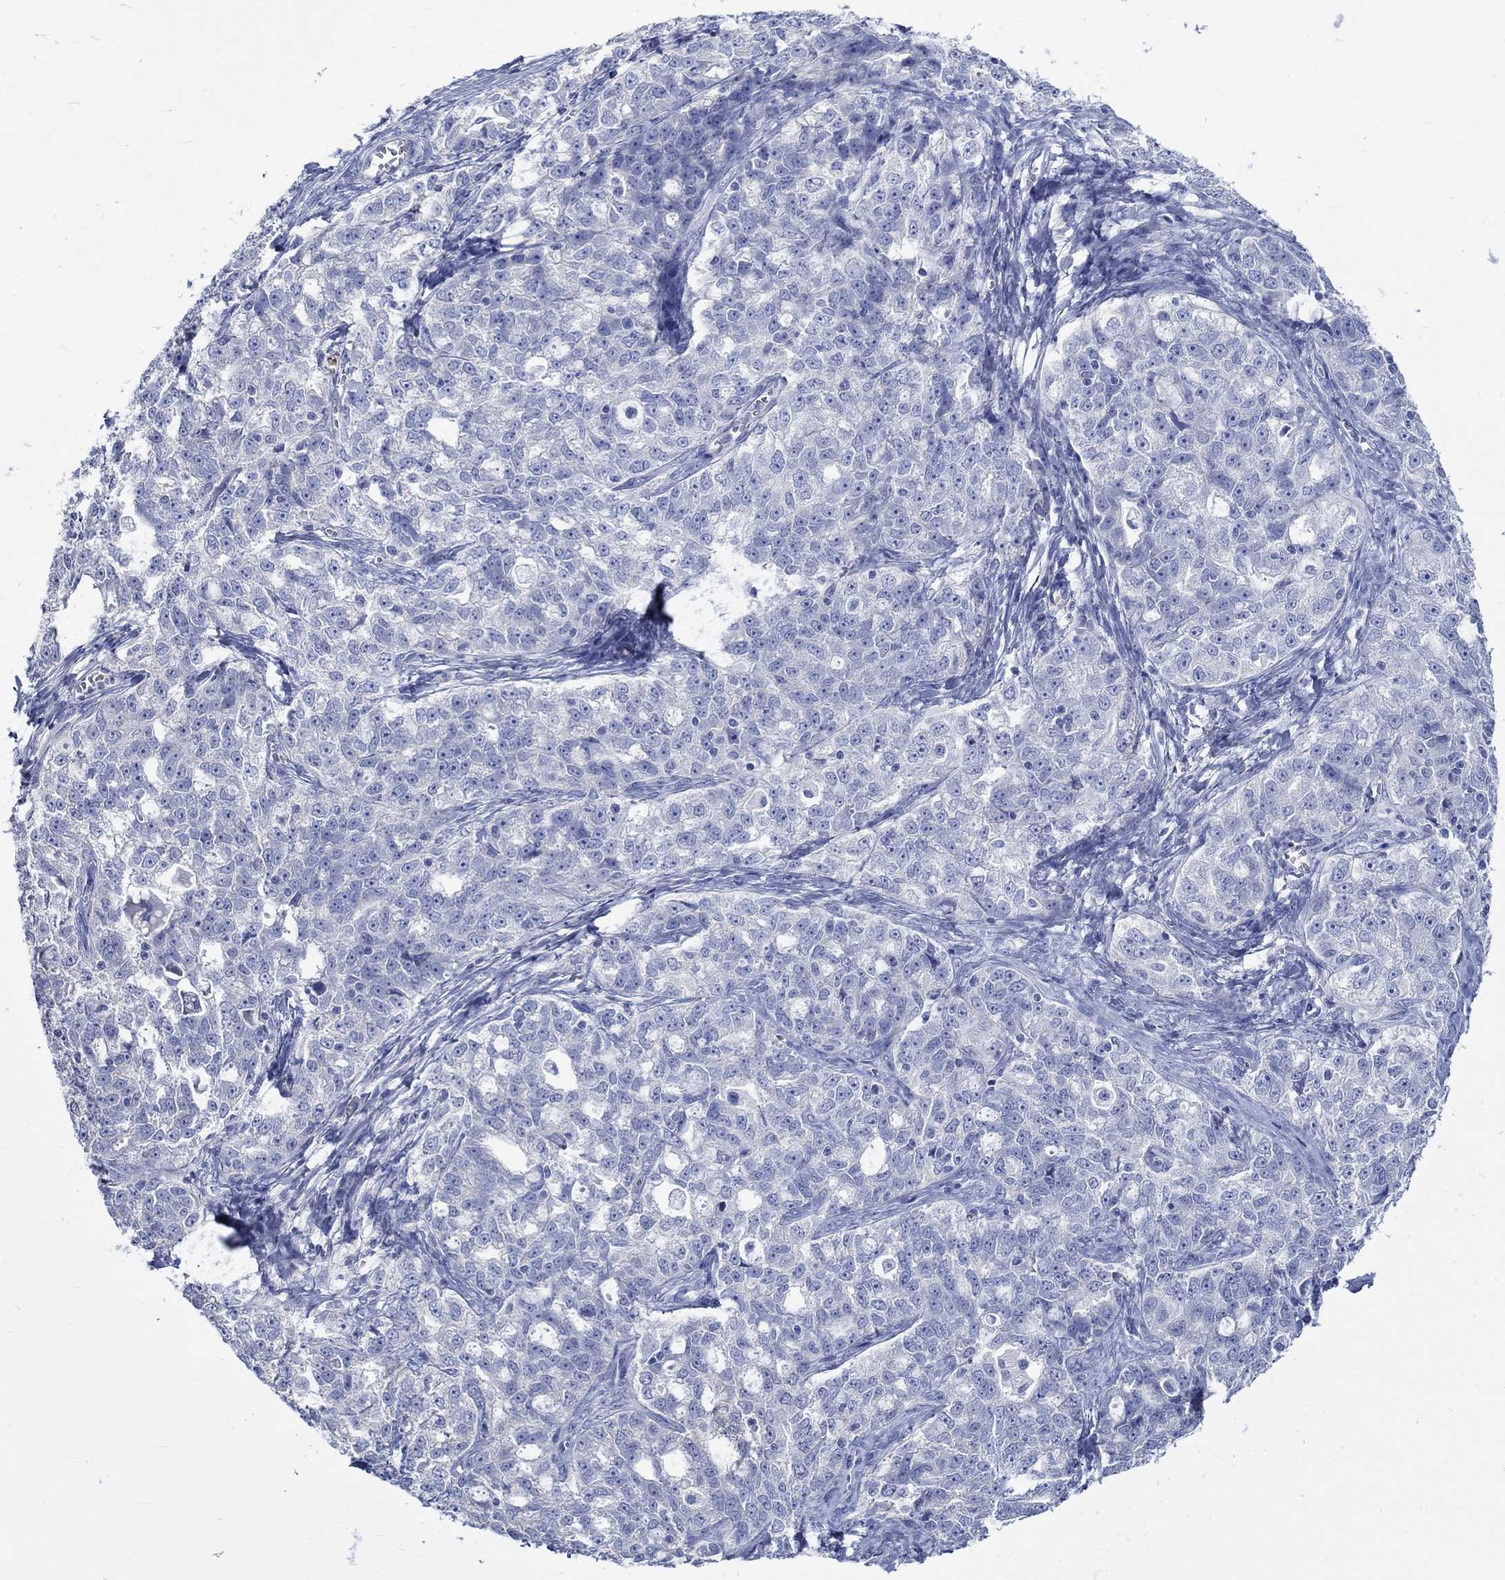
{"staining": {"intensity": "negative", "quantity": "none", "location": "none"}, "tissue": "ovarian cancer", "cell_type": "Tumor cells", "image_type": "cancer", "snomed": [{"axis": "morphology", "description": "Cystadenocarcinoma, serous, NOS"}, {"axis": "topography", "description": "Ovary"}], "caption": "IHC of serous cystadenocarcinoma (ovarian) reveals no expression in tumor cells.", "gene": "KCNA1", "patient": {"sex": "female", "age": 51}}